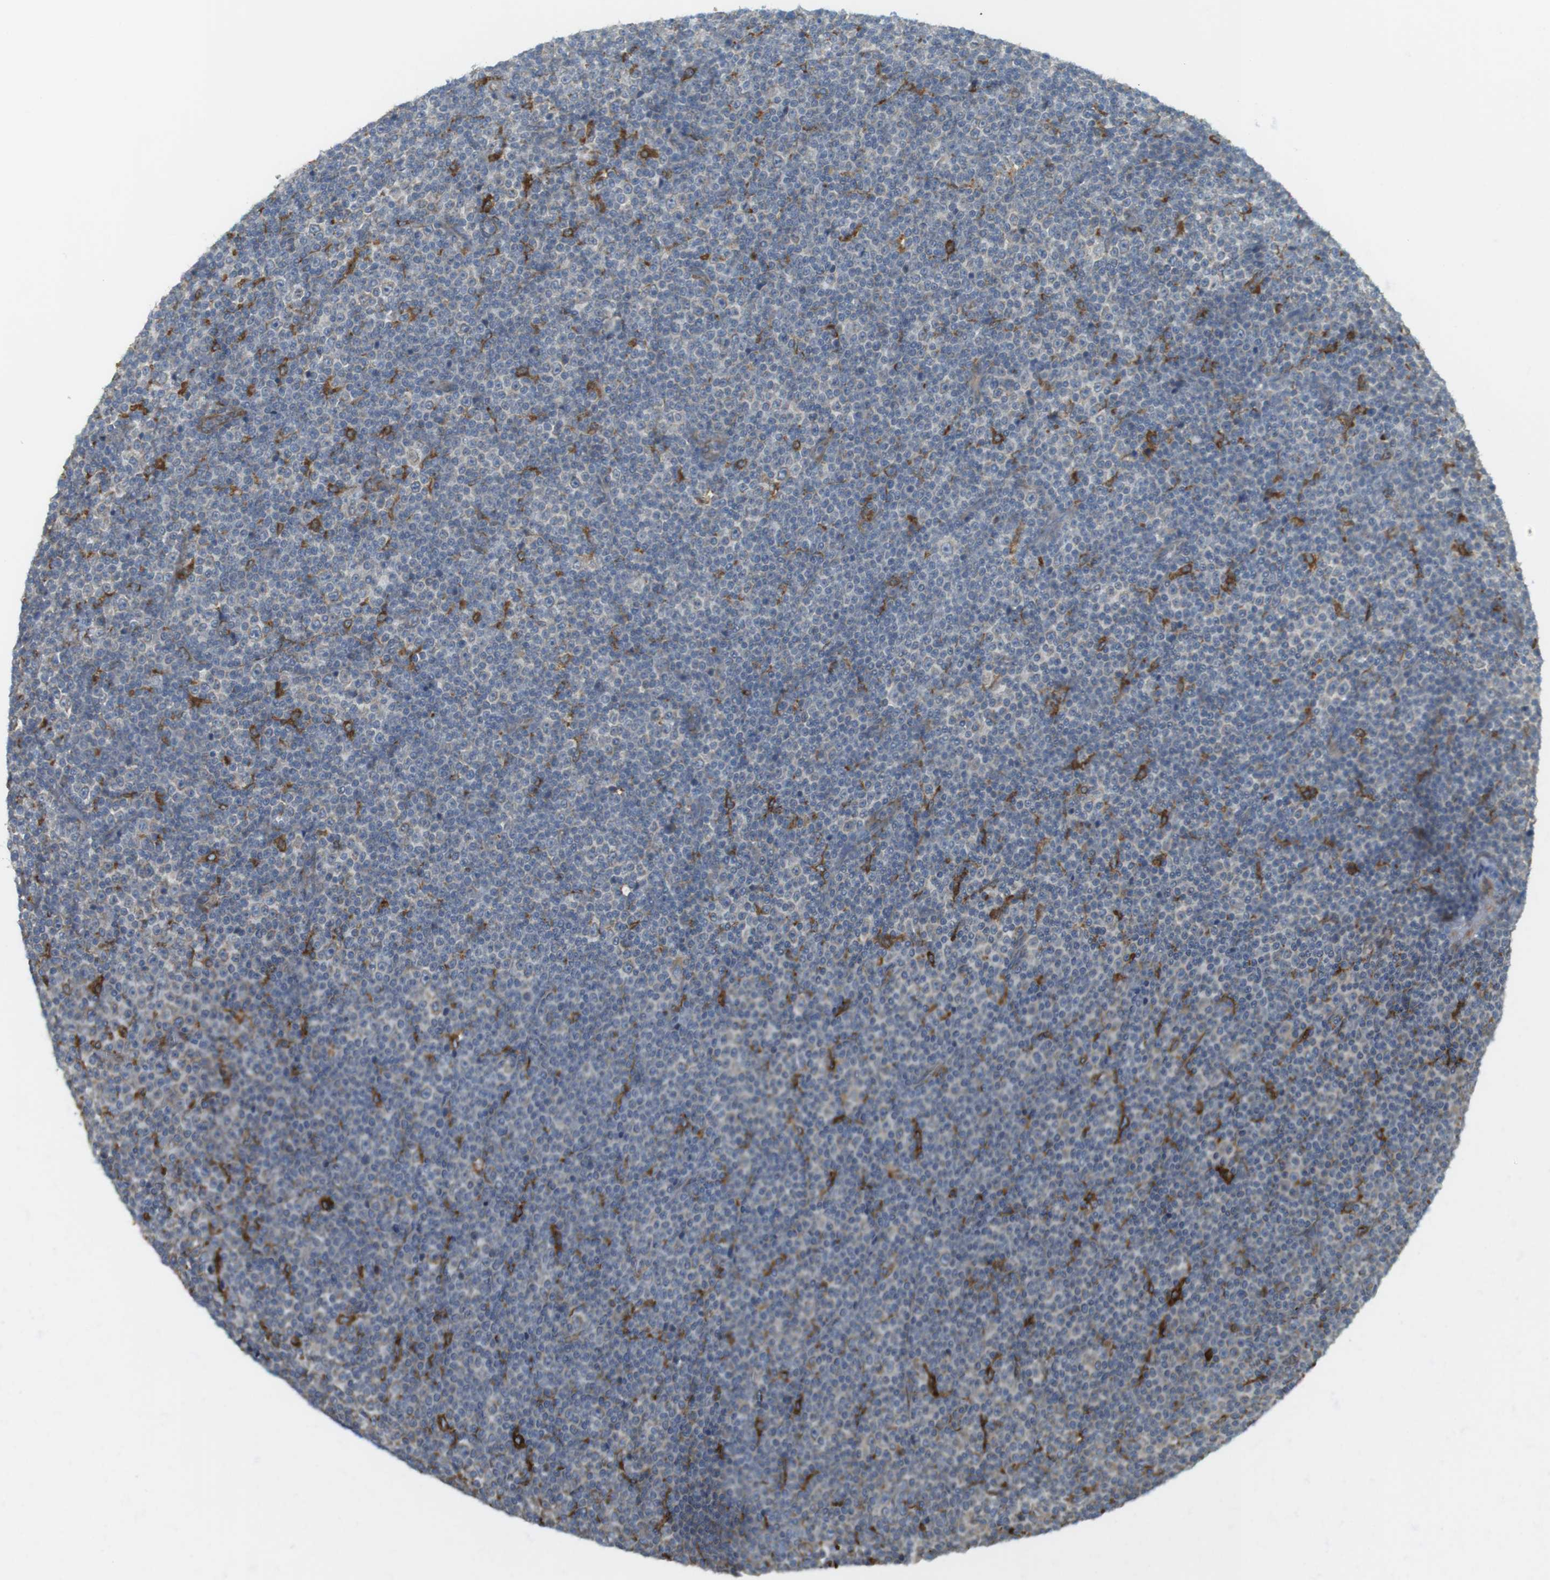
{"staining": {"intensity": "strong", "quantity": "<25%", "location": "cytoplasmic/membranous"}, "tissue": "lymphoma", "cell_type": "Tumor cells", "image_type": "cancer", "snomed": [{"axis": "morphology", "description": "Malignant lymphoma, non-Hodgkin's type, Low grade"}, {"axis": "topography", "description": "Lymph node"}], "caption": "Low-grade malignant lymphoma, non-Hodgkin's type stained with immunohistochemistry shows strong cytoplasmic/membranous staining in about <25% of tumor cells.", "gene": "MBOAT2", "patient": {"sex": "female", "age": 67}}